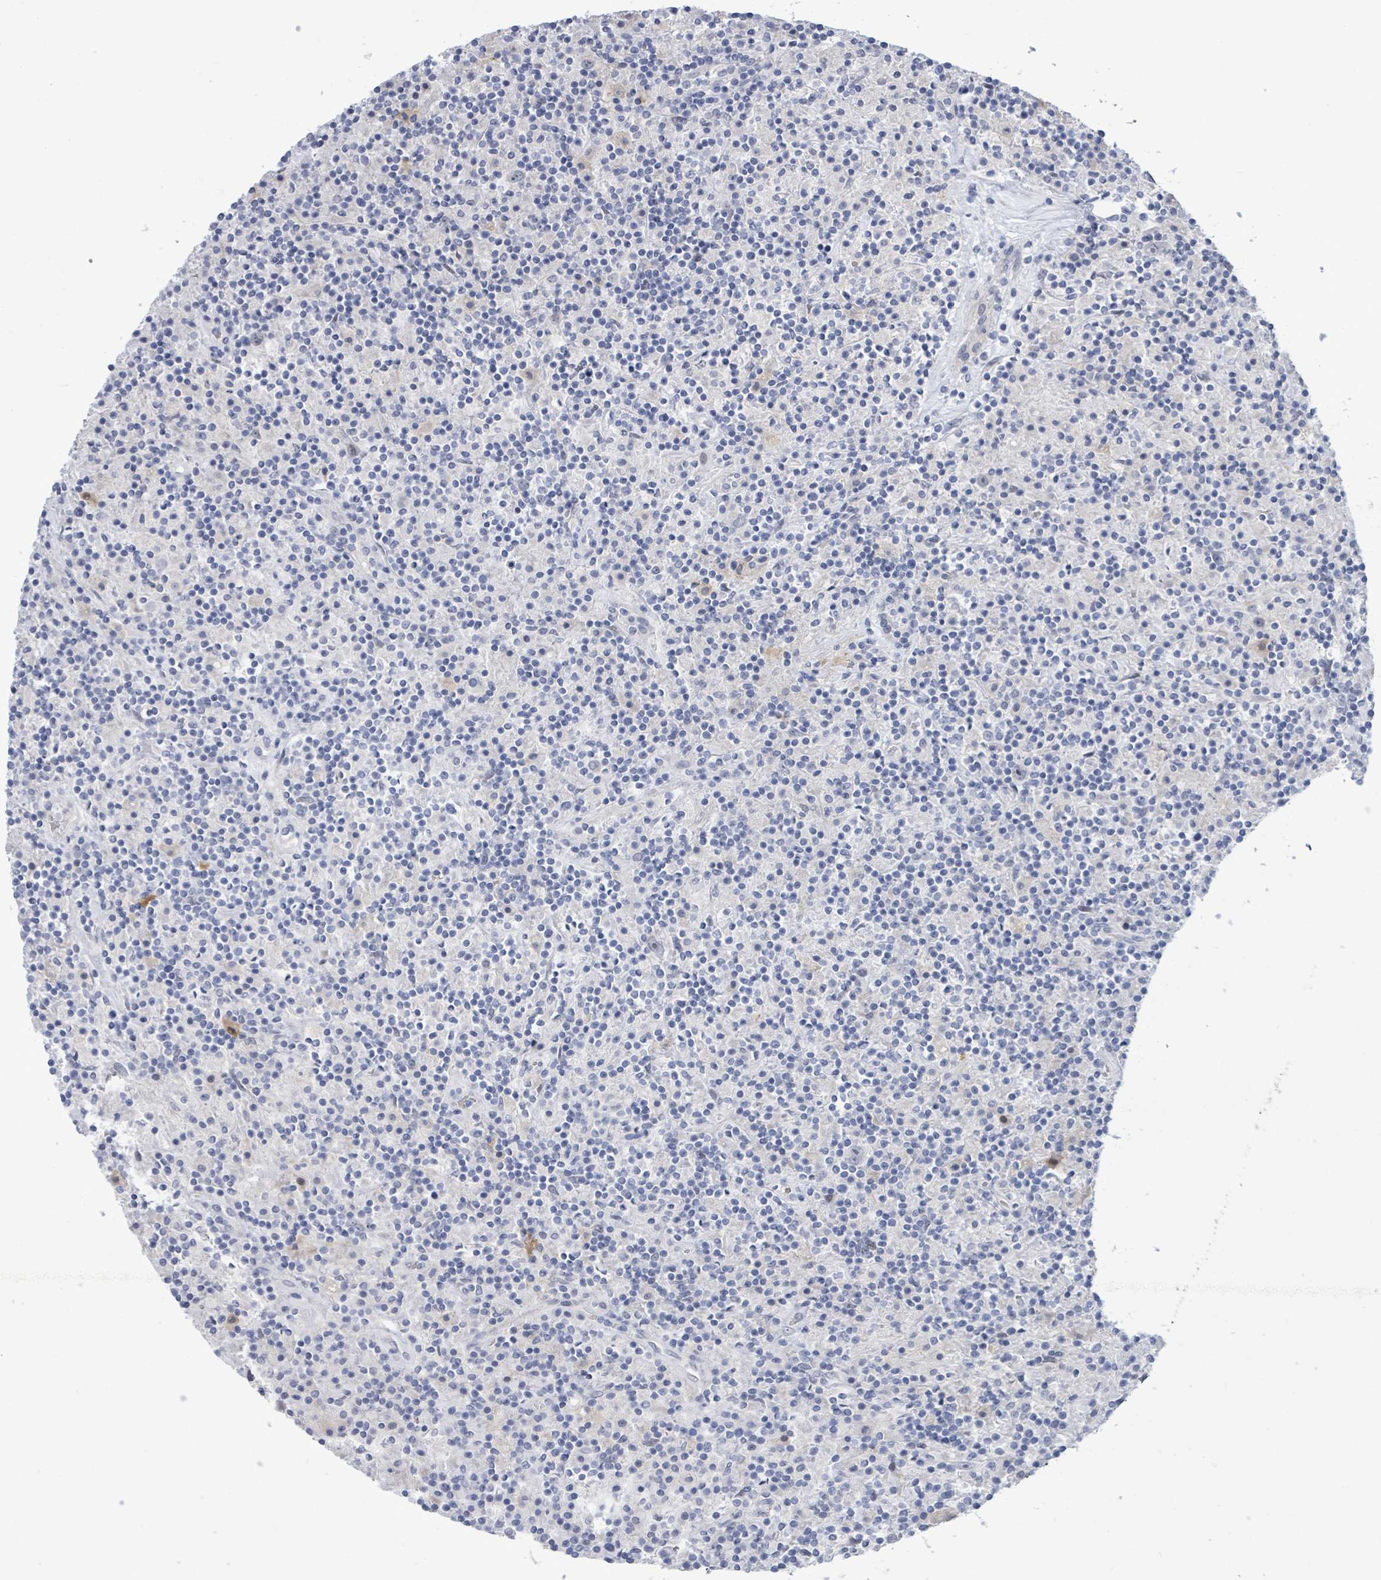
{"staining": {"intensity": "negative", "quantity": "none", "location": "none"}, "tissue": "lymphoma", "cell_type": "Tumor cells", "image_type": "cancer", "snomed": [{"axis": "morphology", "description": "Hodgkin's disease, NOS"}, {"axis": "topography", "description": "Lymph node"}], "caption": "Tumor cells show no significant staining in lymphoma. (Stains: DAB immunohistochemistry (IHC) with hematoxylin counter stain, Microscopy: brightfield microscopy at high magnification).", "gene": "CT45A5", "patient": {"sex": "male", "age": 70}}